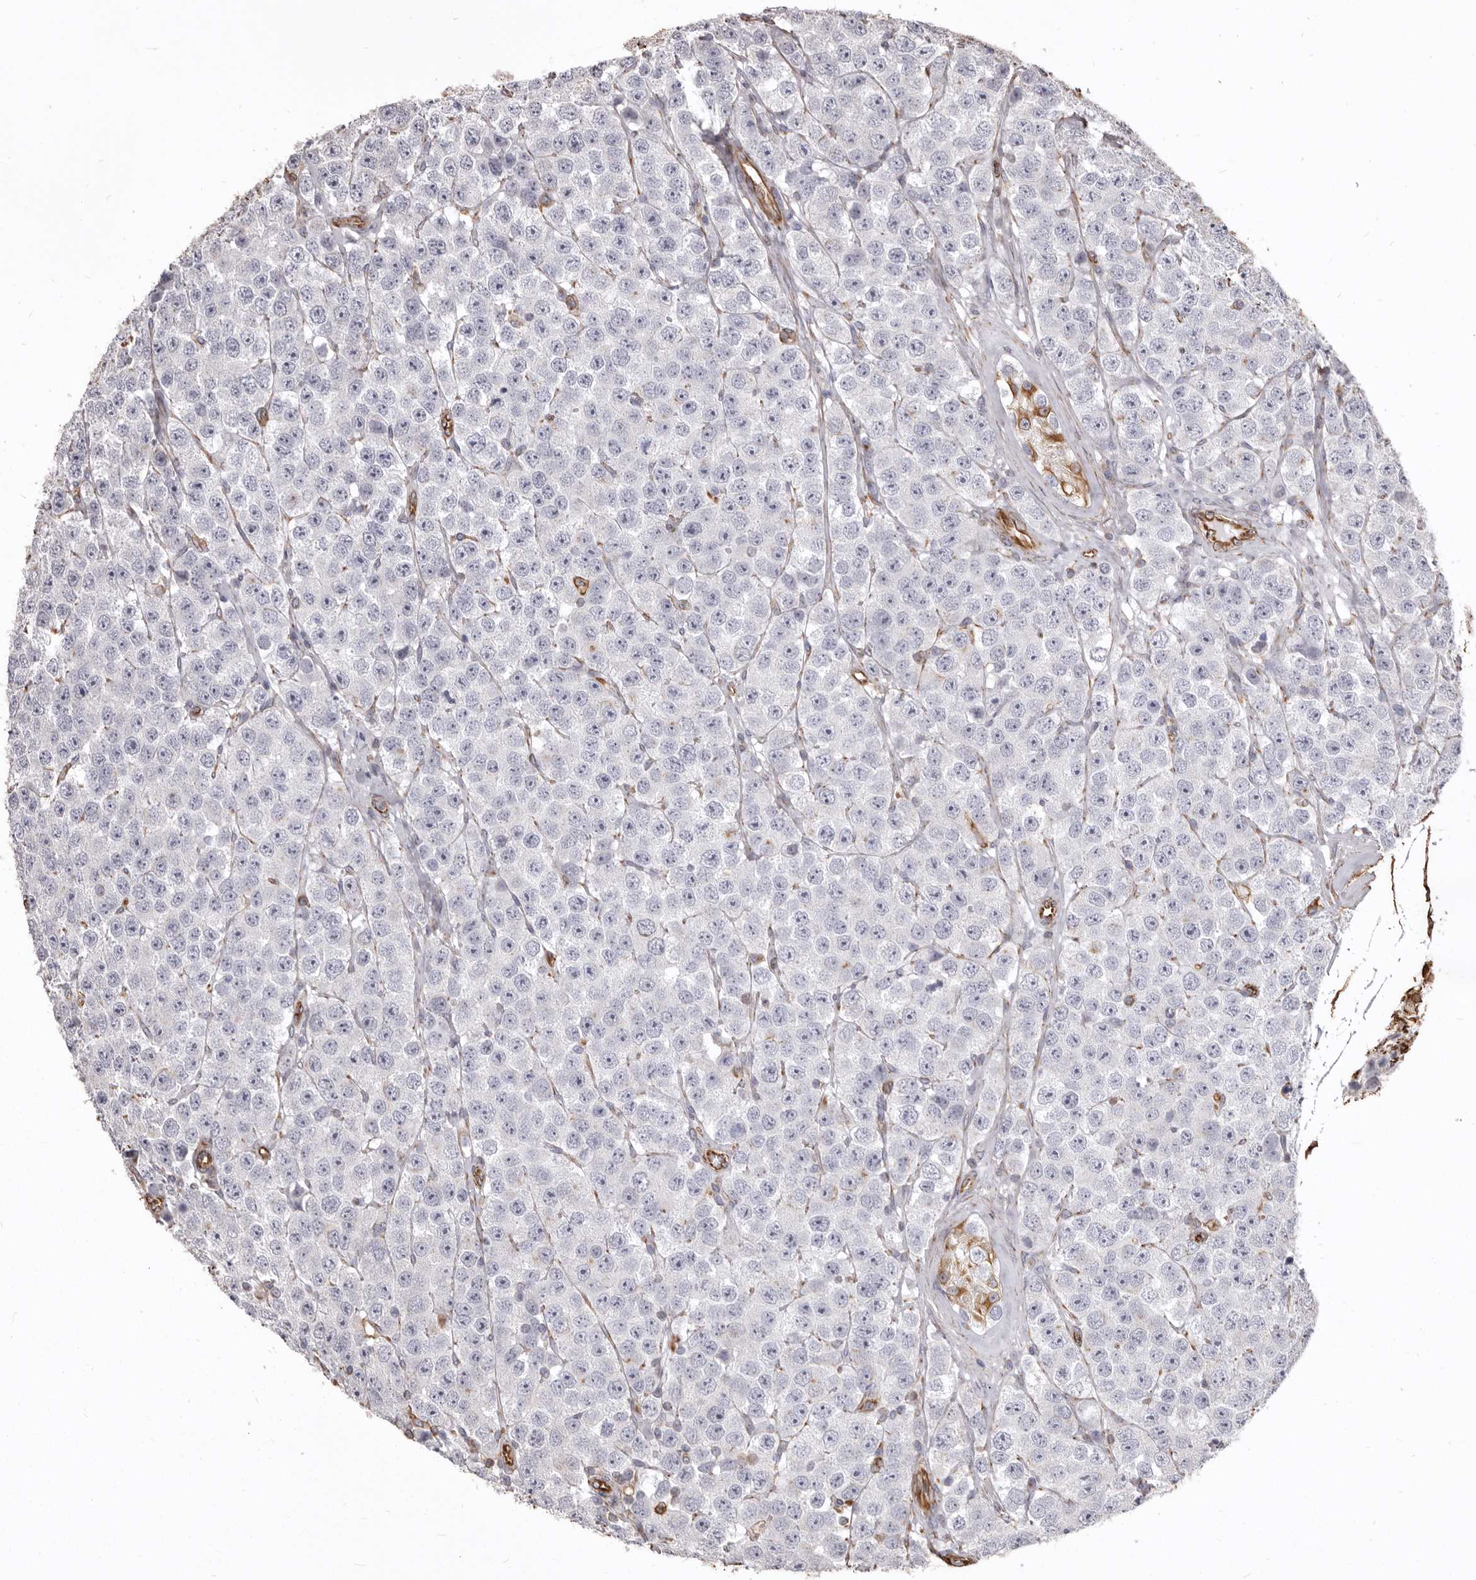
{"staining": {"intensity": "negative", "quantity": "none", "location": "none"}, "tissue": "testis cancer", "cell_type": "Tumor cells", "image_type": "cancer", "snomed": [{"axis": "morphology", "description": "Seminoma, NOS"}, {"axis": "topography", "description": "Testis"}], "caption": "Immunohistochemistry (IHC) of human testis seminoma shows no positivity in tumor cells. (Brightfield microscopy of DAB (3,3'-diaminobenzidine) immunohistochemistry (IHC) at high magnification).", "gene": "MTURN", "patient": {"sex": "male", "age": 28}}